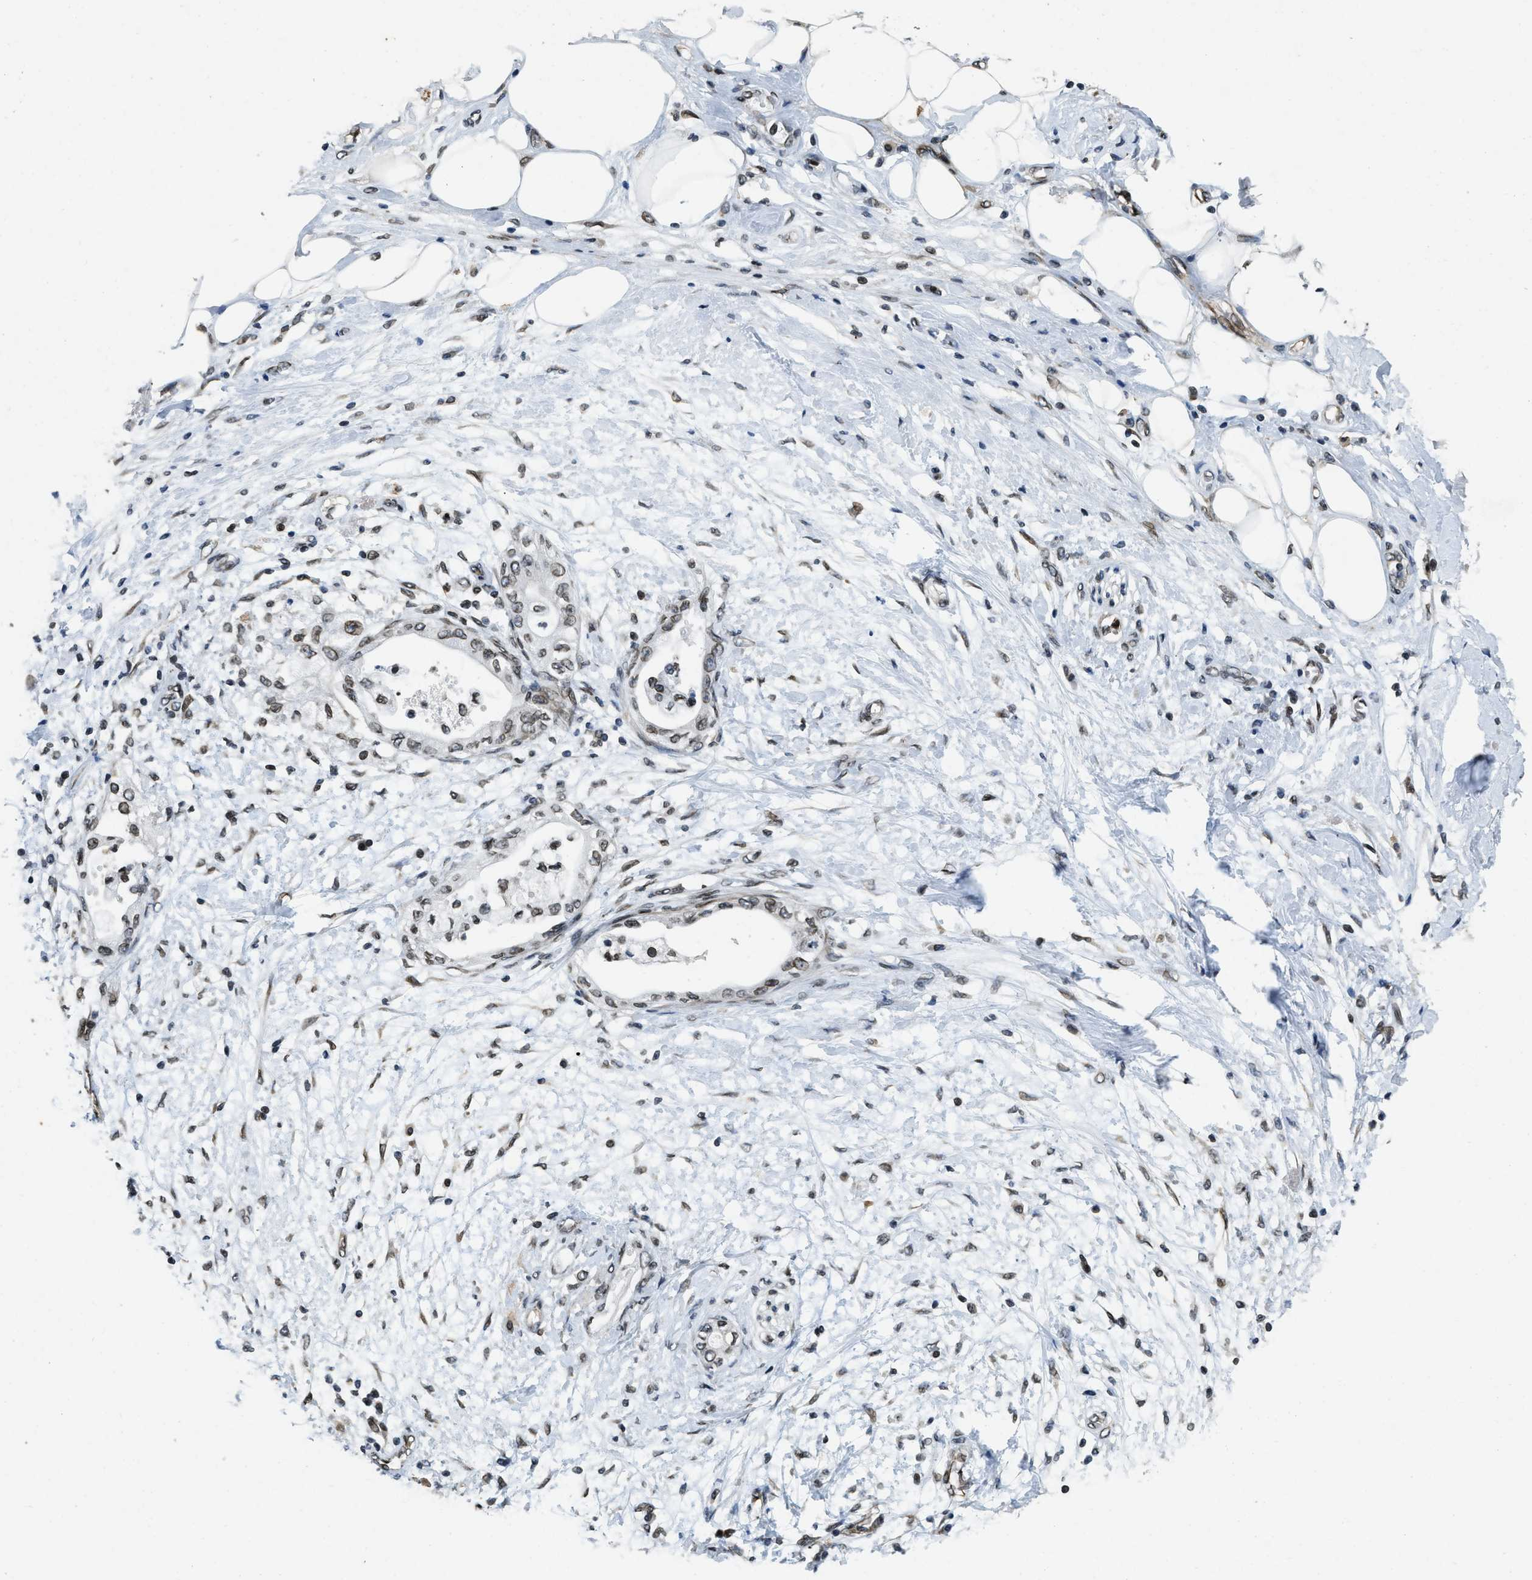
{"staining": {"intensity": "moderate", "quantity": ">75%", "location": "nuclear"}, "tissue": "adipose tissue", "cell_type": "Adipocytes", "image_type": "normal", "snomed": [{"axis": "morphology", "description": "Normal tissue, NOS"}, {"axis": "morphology", "description": "Adenocarcinoma, NOS"}, {"axis": "topography", "description": "Duodenum"}, {"axis": "topography", "description": "Peripheral nerve tissue"}], "caption": "This image reveals unremarkable adipose tissue stained with immunohistochemistry (IHC) to label a protein in brown. The nuclear of adipocytes show moderate positivity for the protein. Nuclei are counter-stained blue.", "gene": "ZC3HC1", "patient": {"sex": "female", "age": 60}}